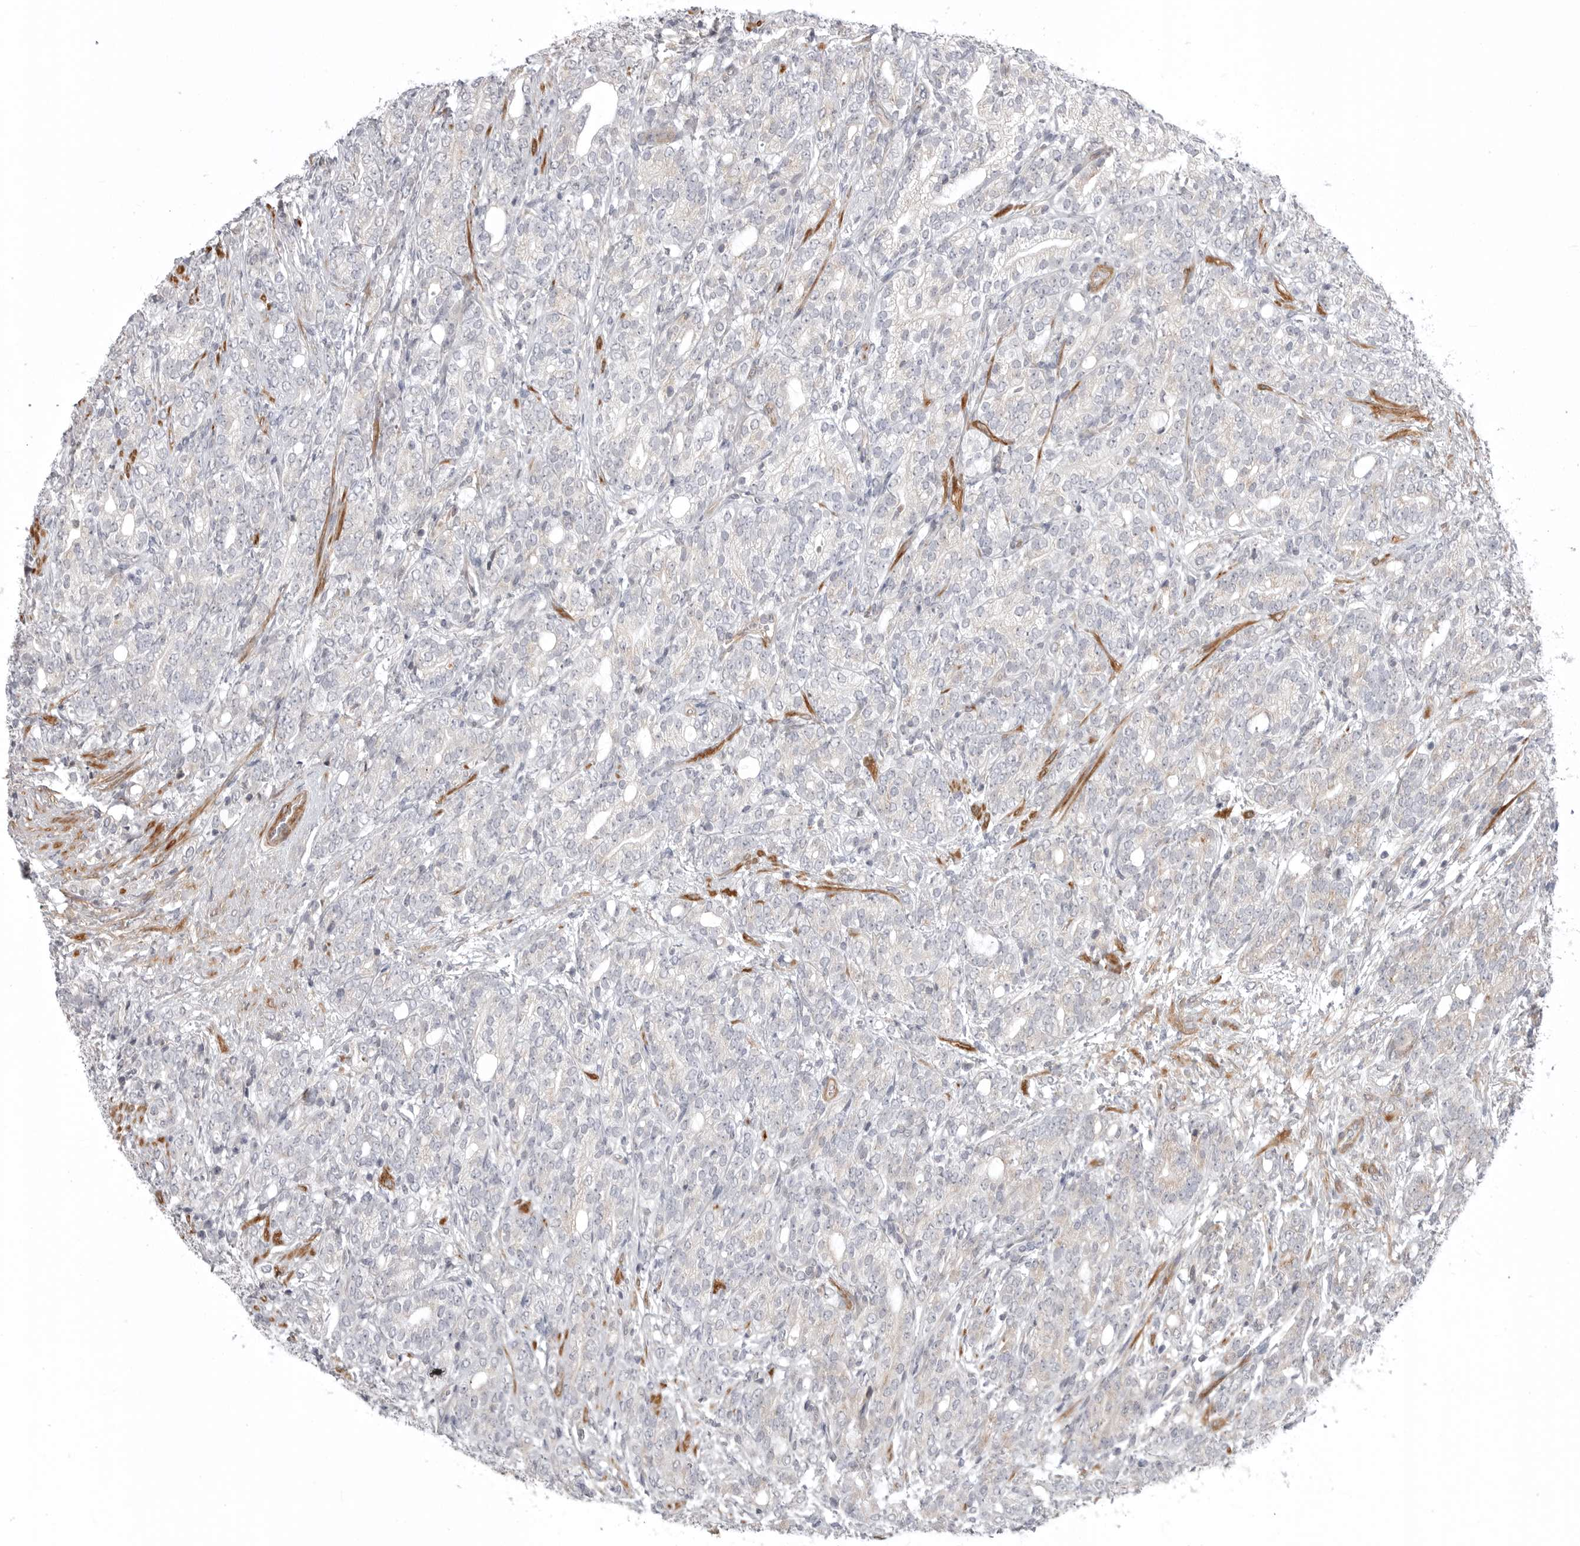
{"staining": {"intensity": "negative", "quantity": "none", "location": "none"}, "tissue": "prostate cancer", "cell_type": "Tumor cells", "image_type": "cancer", "snomed": [{"axis": "morphology", "description": "Adenocarcinoma, High grade"}, {"axis": "topography", "description": "Prostate"}], "caption": "Micrograph shows no significant protein positivity in tumor cells of high-grade adenocarcinoma (prostate).", "gene": "SCP2", "patient": {"sex": "male", "age": 57}}